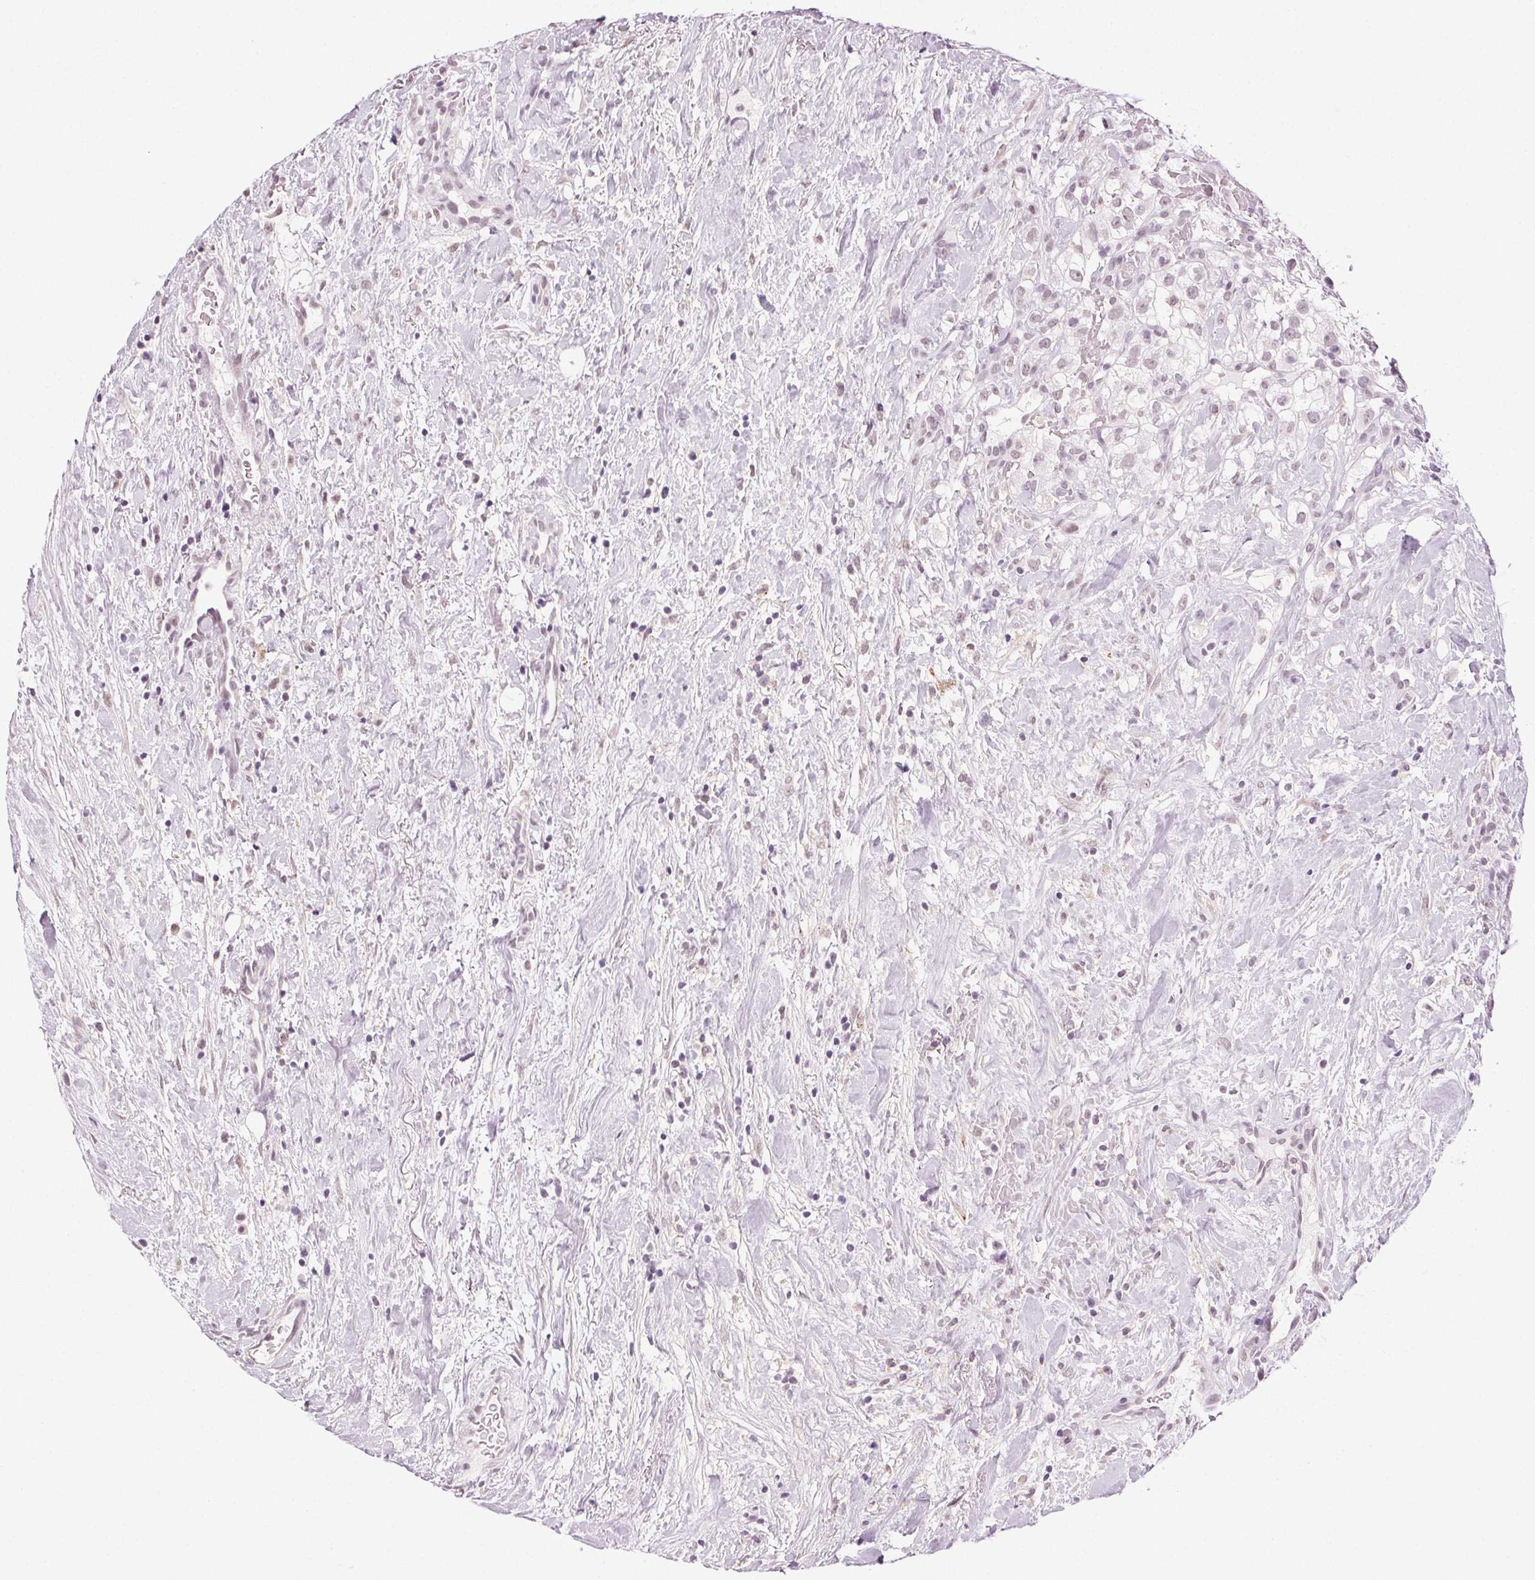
{"staining": {"intensity": "negative", "quantity": "none", "location": "none"}, "tissue": "renal cancer", "cell_type": "Tumor cells", "image_type": "cancer", "snomed": [{"axis": "morphology", "description": "Adenocarcinoma, NOS"}, {"axis": "topography", "description": "Kidney"}], "caption": "High magnification brightfield microscopy of renal cancer (adenocarcinoma) stained with DAB (brown) and counterstained with hematoxylin (blue): tumor cells show no significant positivity.", "gene": "AIF1L", "patient": {"sex": "male", "age": 59}}